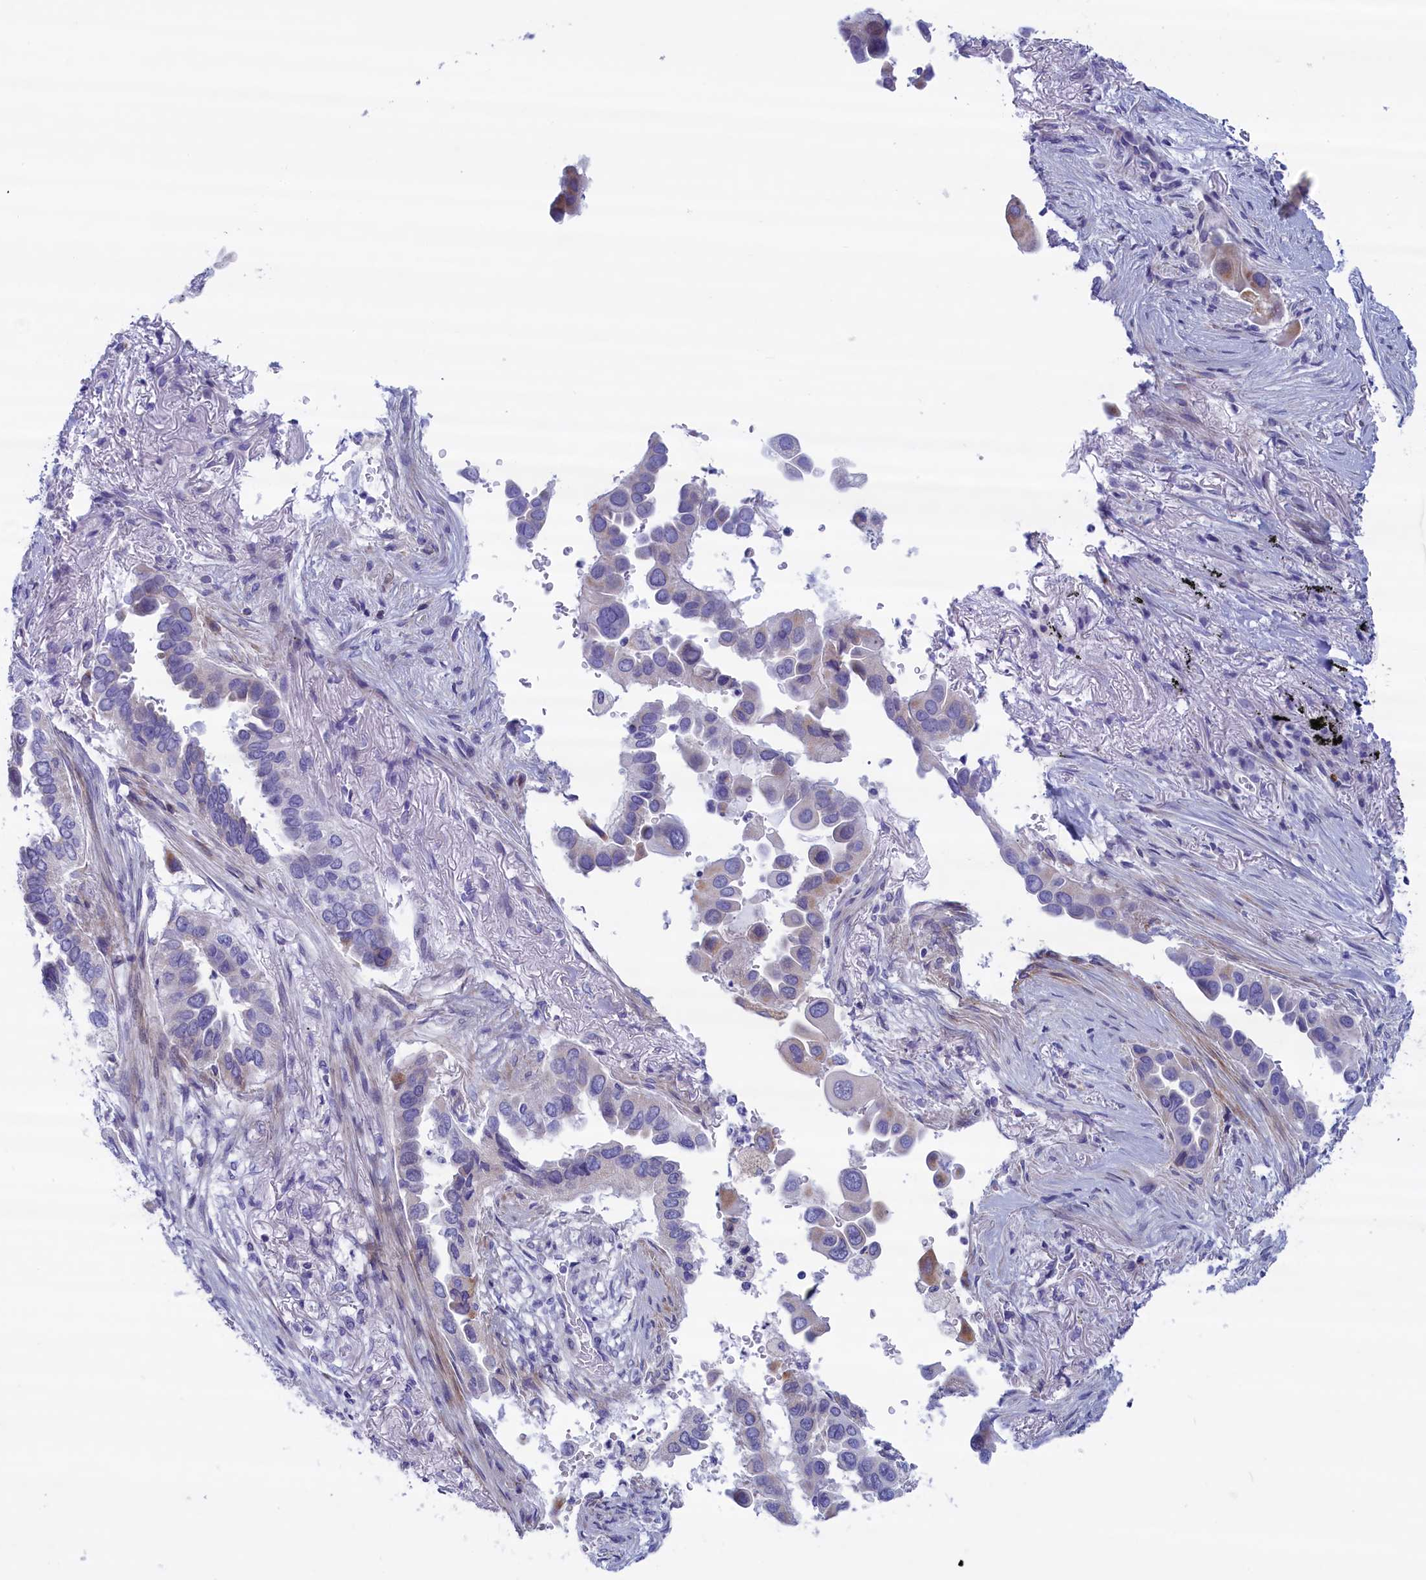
{"staining": {"intensity": "negative", "quantity": "none", "location": "none"}, "tissue": "lung cancer", "cell_type": "Tumor cells", "image_type": "cancer", "snomed": [{"axis": "morphology", "description": "Adenocarcinoma, NOS"}, {"axis": "topography", "description": "Lung"}], "caption": "Immunohistochemical staining of lung adenocarcinoma exhibits no significant expression in tumor cells. The staining is performed using DAB (3,3'-diaminobenzidine) brown chromogen with nuclei counter-stained in using hematoxylin.", "gene": "MPV17L2", "patient": {"sex": "female", "age": 76}}